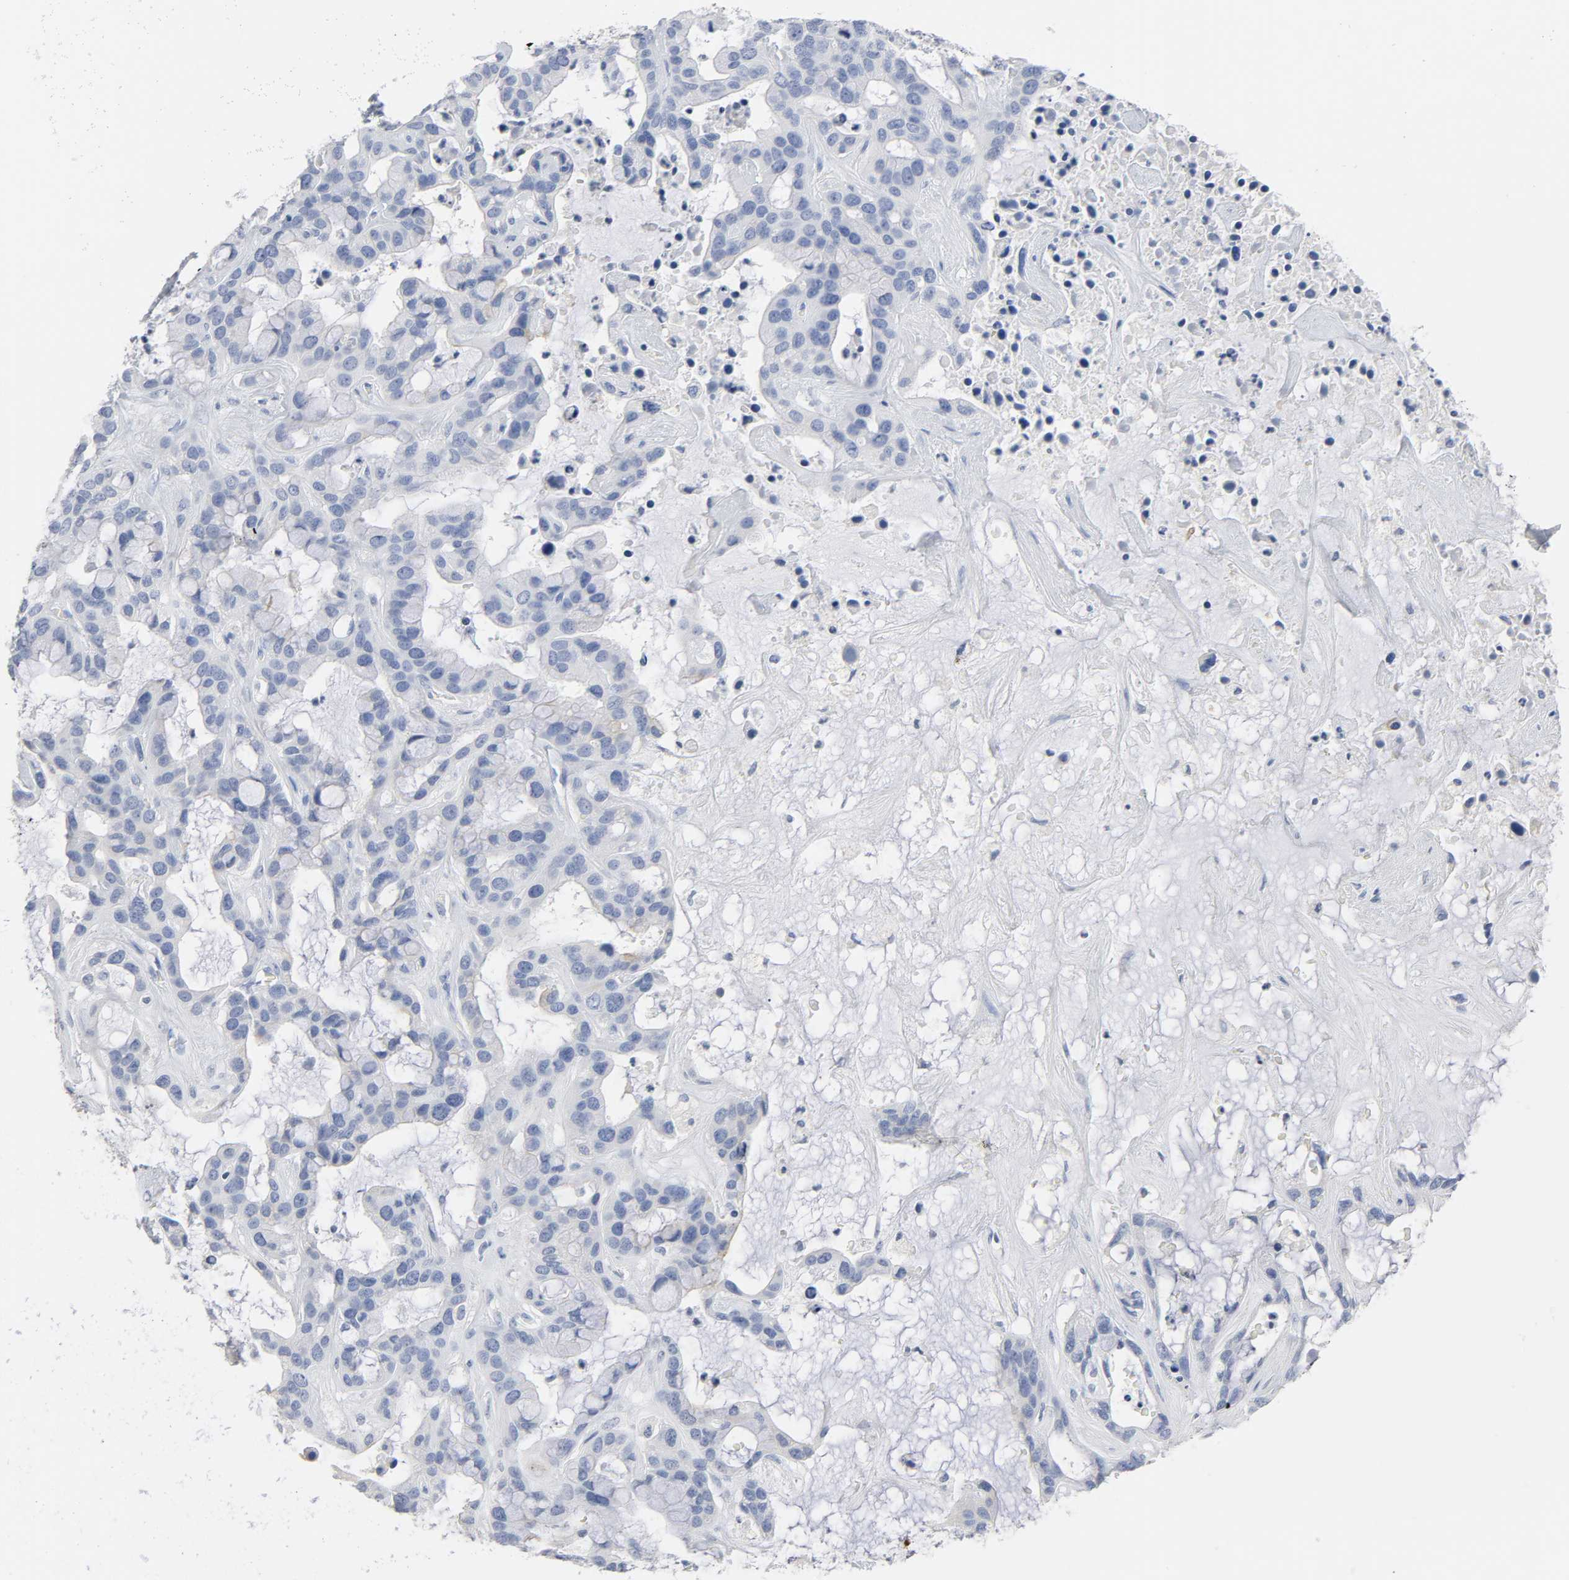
{"staining": {"intensity": "negative", "quantity": "none", "location": "none"}, "tissue": "liver cancer", "cell_type": "Tumor cells", "image_type": "cancer", "snomed": [{"axis": "morphology", "description": "Cholangiocarcinoma"}, {"axis": "topography", "description": "Liver"}], "caption": "An immunohistochemistry (IHC) image of liver cholangiocarcinoma is shown. There is no staining in tumor cells of liver cholangiocarcinoma. (IHC, brightfield microscopy, high magnification).", "gene": "ACP3", "patient": {"sex": "female", "age": 65}}